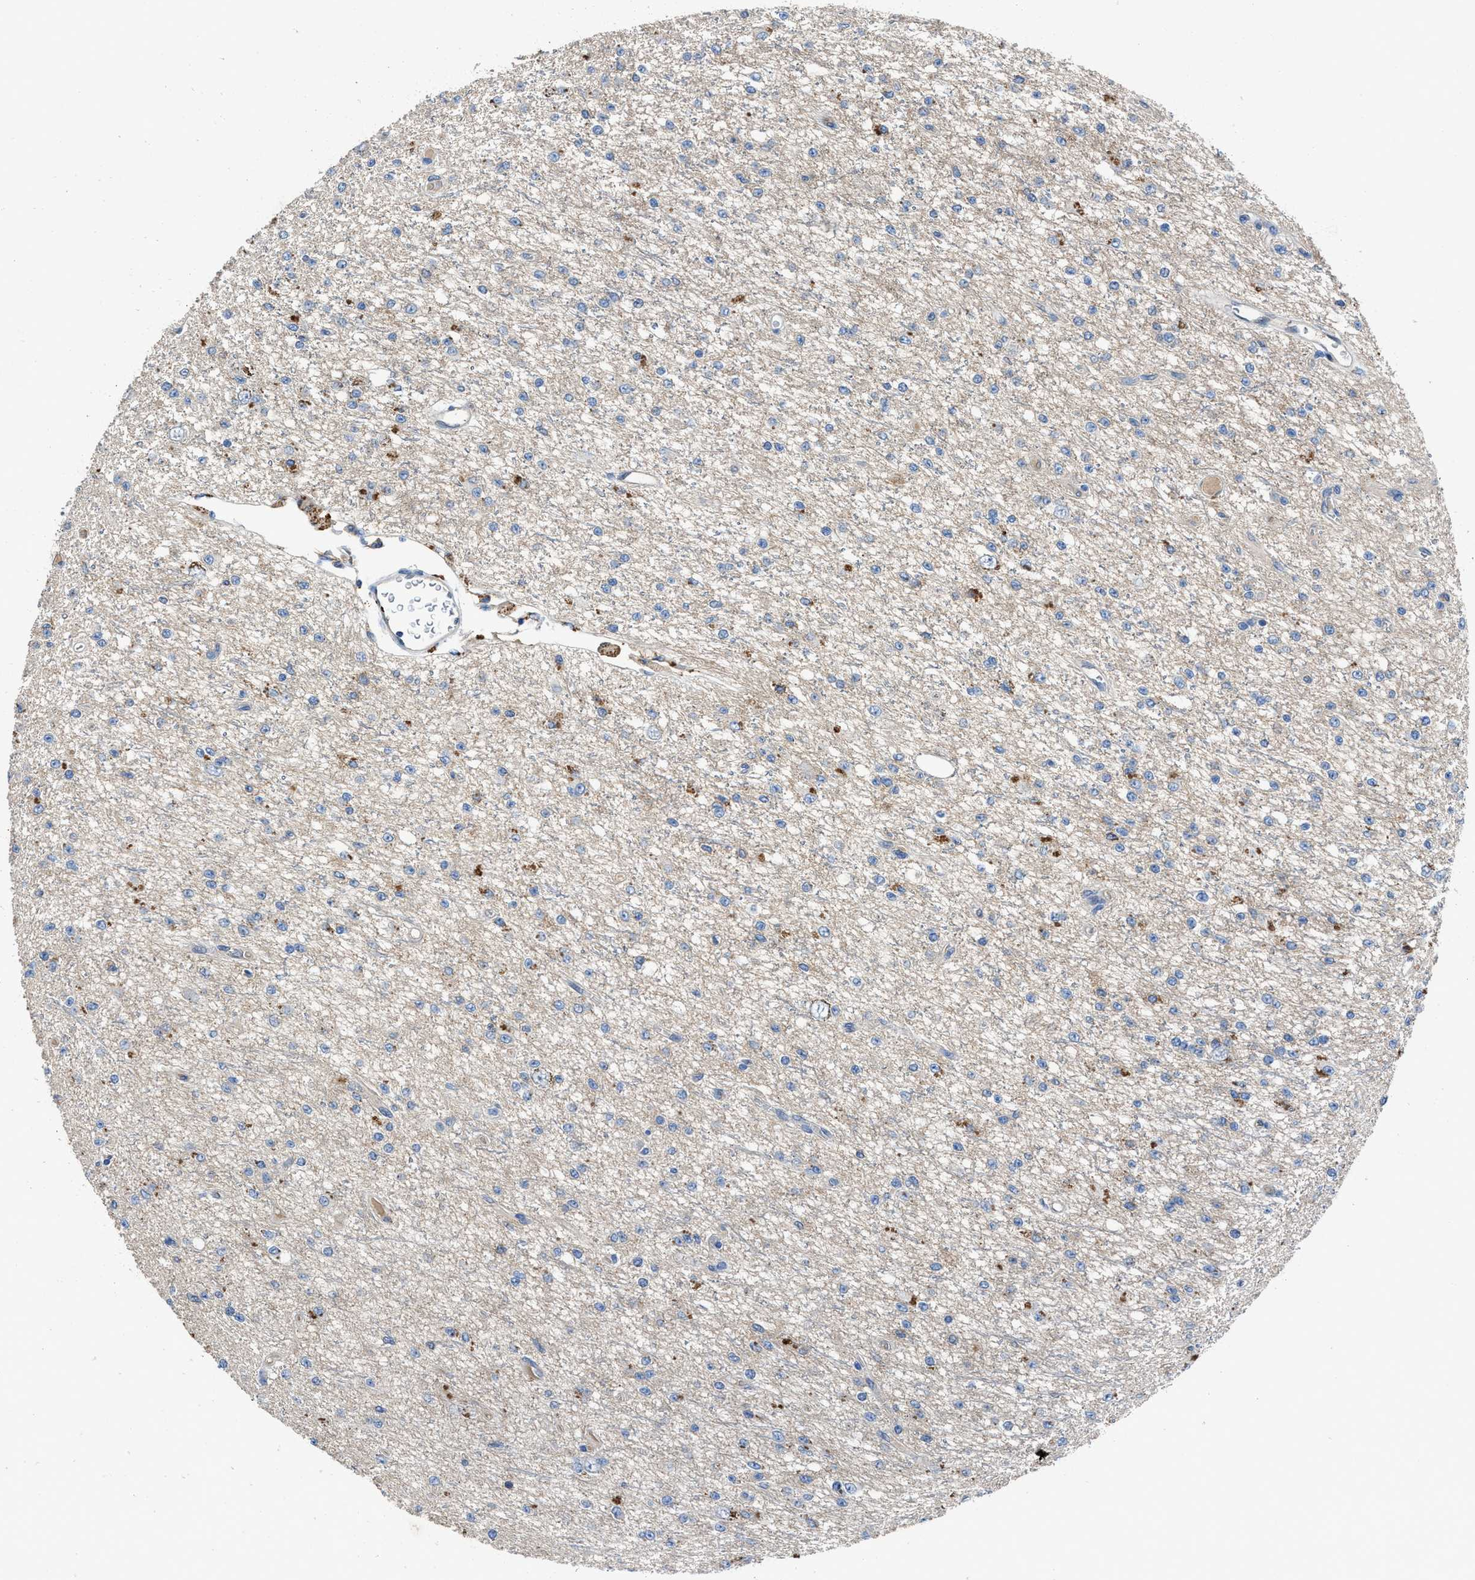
{"staining": {"intensity": "weak", "quantity": "<25%", "location": "cytoplasmic/membranous"}, "tissue": "glioma", "cell_type": "Tumor cells", "image_type": "cancer", "snomed": [{"axis": "morphology", "description": "Glioma, malignant, Low grade"}, {"axis": "topography", "description": "Brain"}], "caption": "IHC photomicrograph of neoplastic tissue: malignant glioma (low-grade) stained with DAB displays no significant protein staining in tumor cells.", "gene": "PTGFRN", "patient": {"sex": "male", "age": 38}}